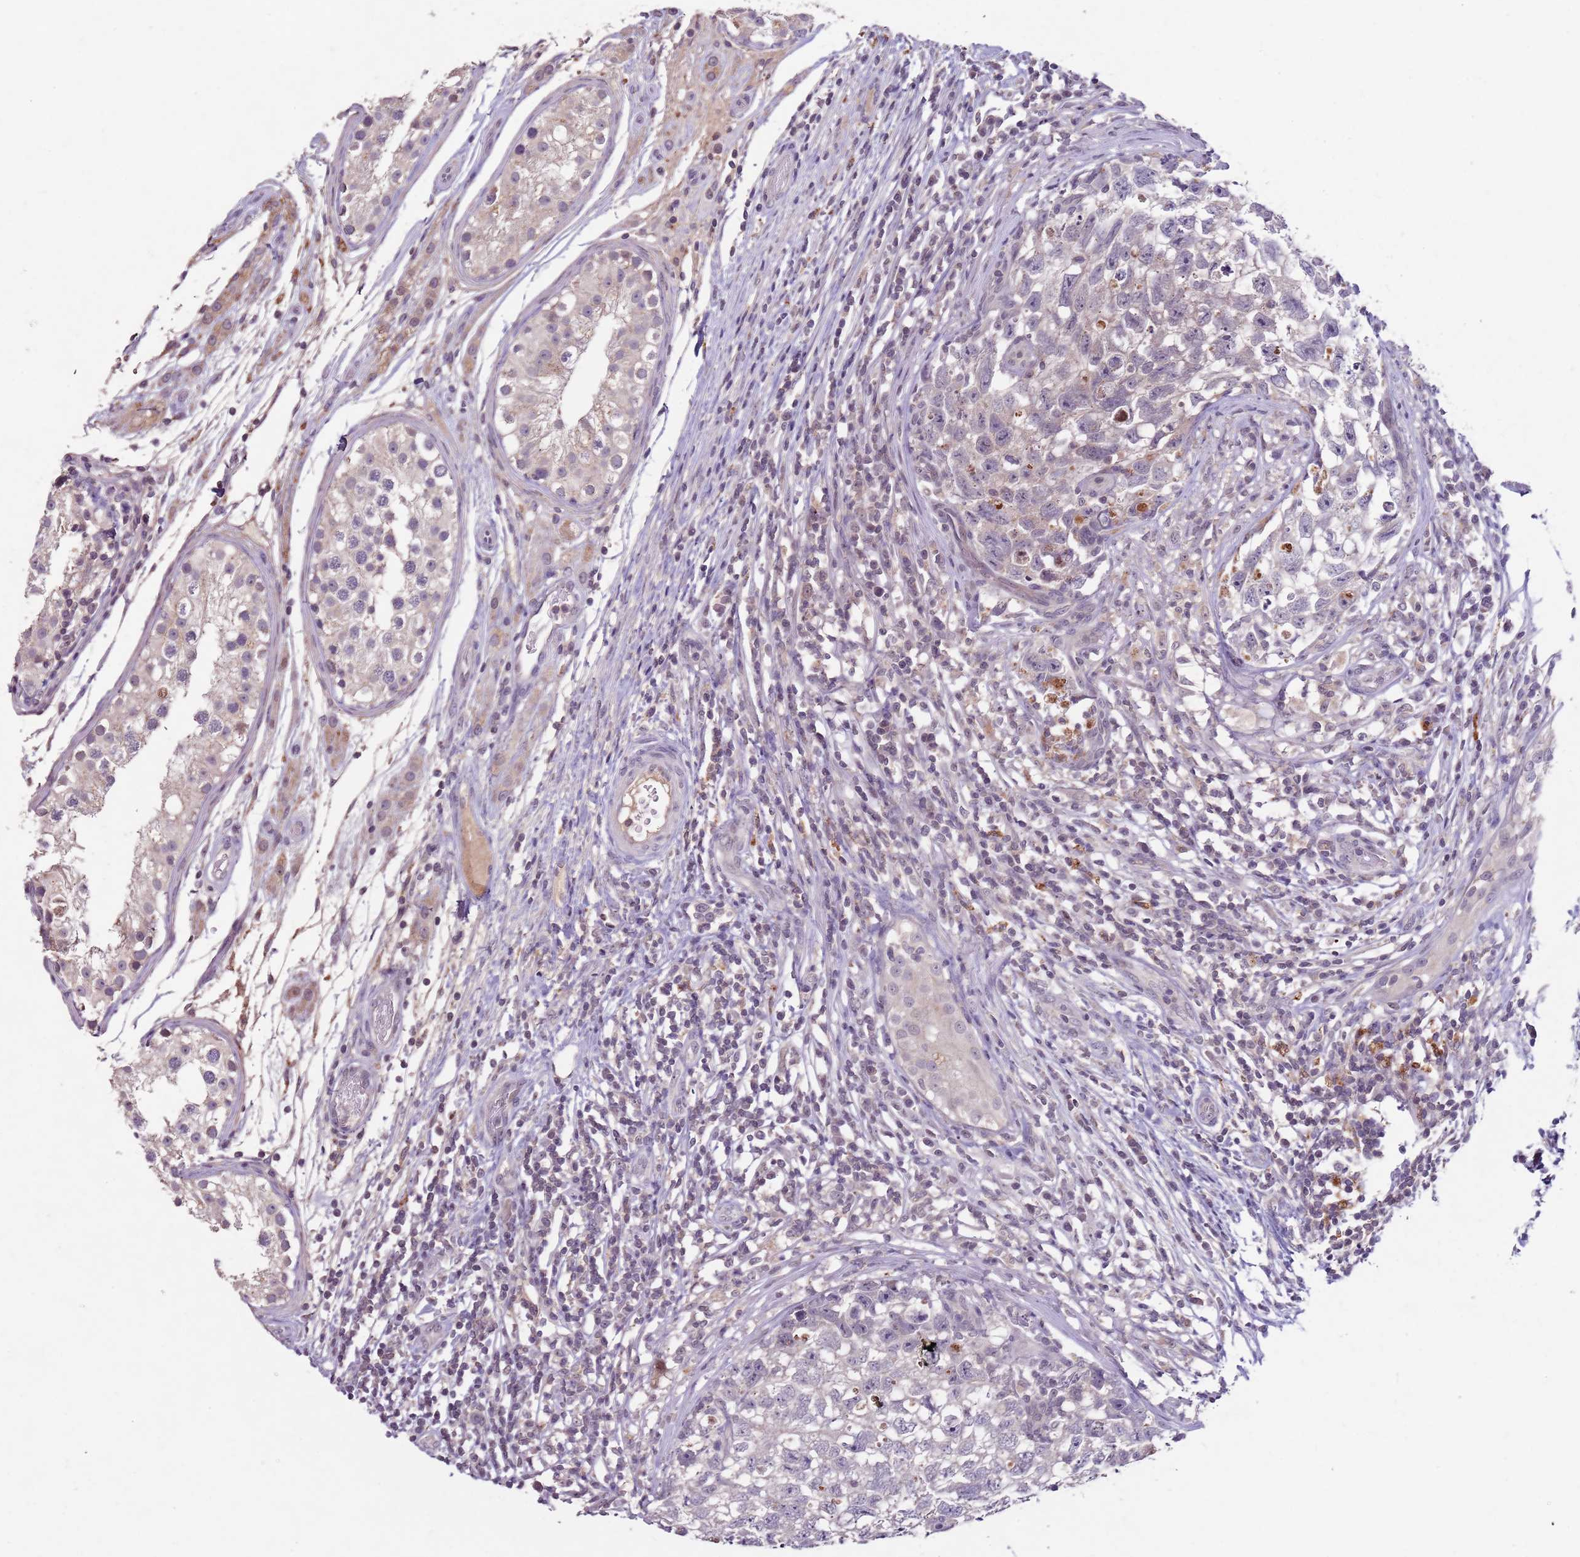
{"staining": {"intensity": "negative", "quantity": "none", "location": "none"}, "tissue": "testis cancer", "cell_type": "Tumor cells", "image_type": "cancer", "snomed": [{"axis": "morphology", "description": "Seminoma, NOS"}, {"axis": "morphology", "description": "Carcinoma, Embryonal, NOS"}, {"axis": "topography", "description": "Testis"}], "caption": "DAB (3,3'-diaminobenzidine) immunohistochemical staining of seminoma (testis) shows no significant expression in tumor cells.", "gene": "NRDE2", "patient": {"sex": "male", "age": 29}}